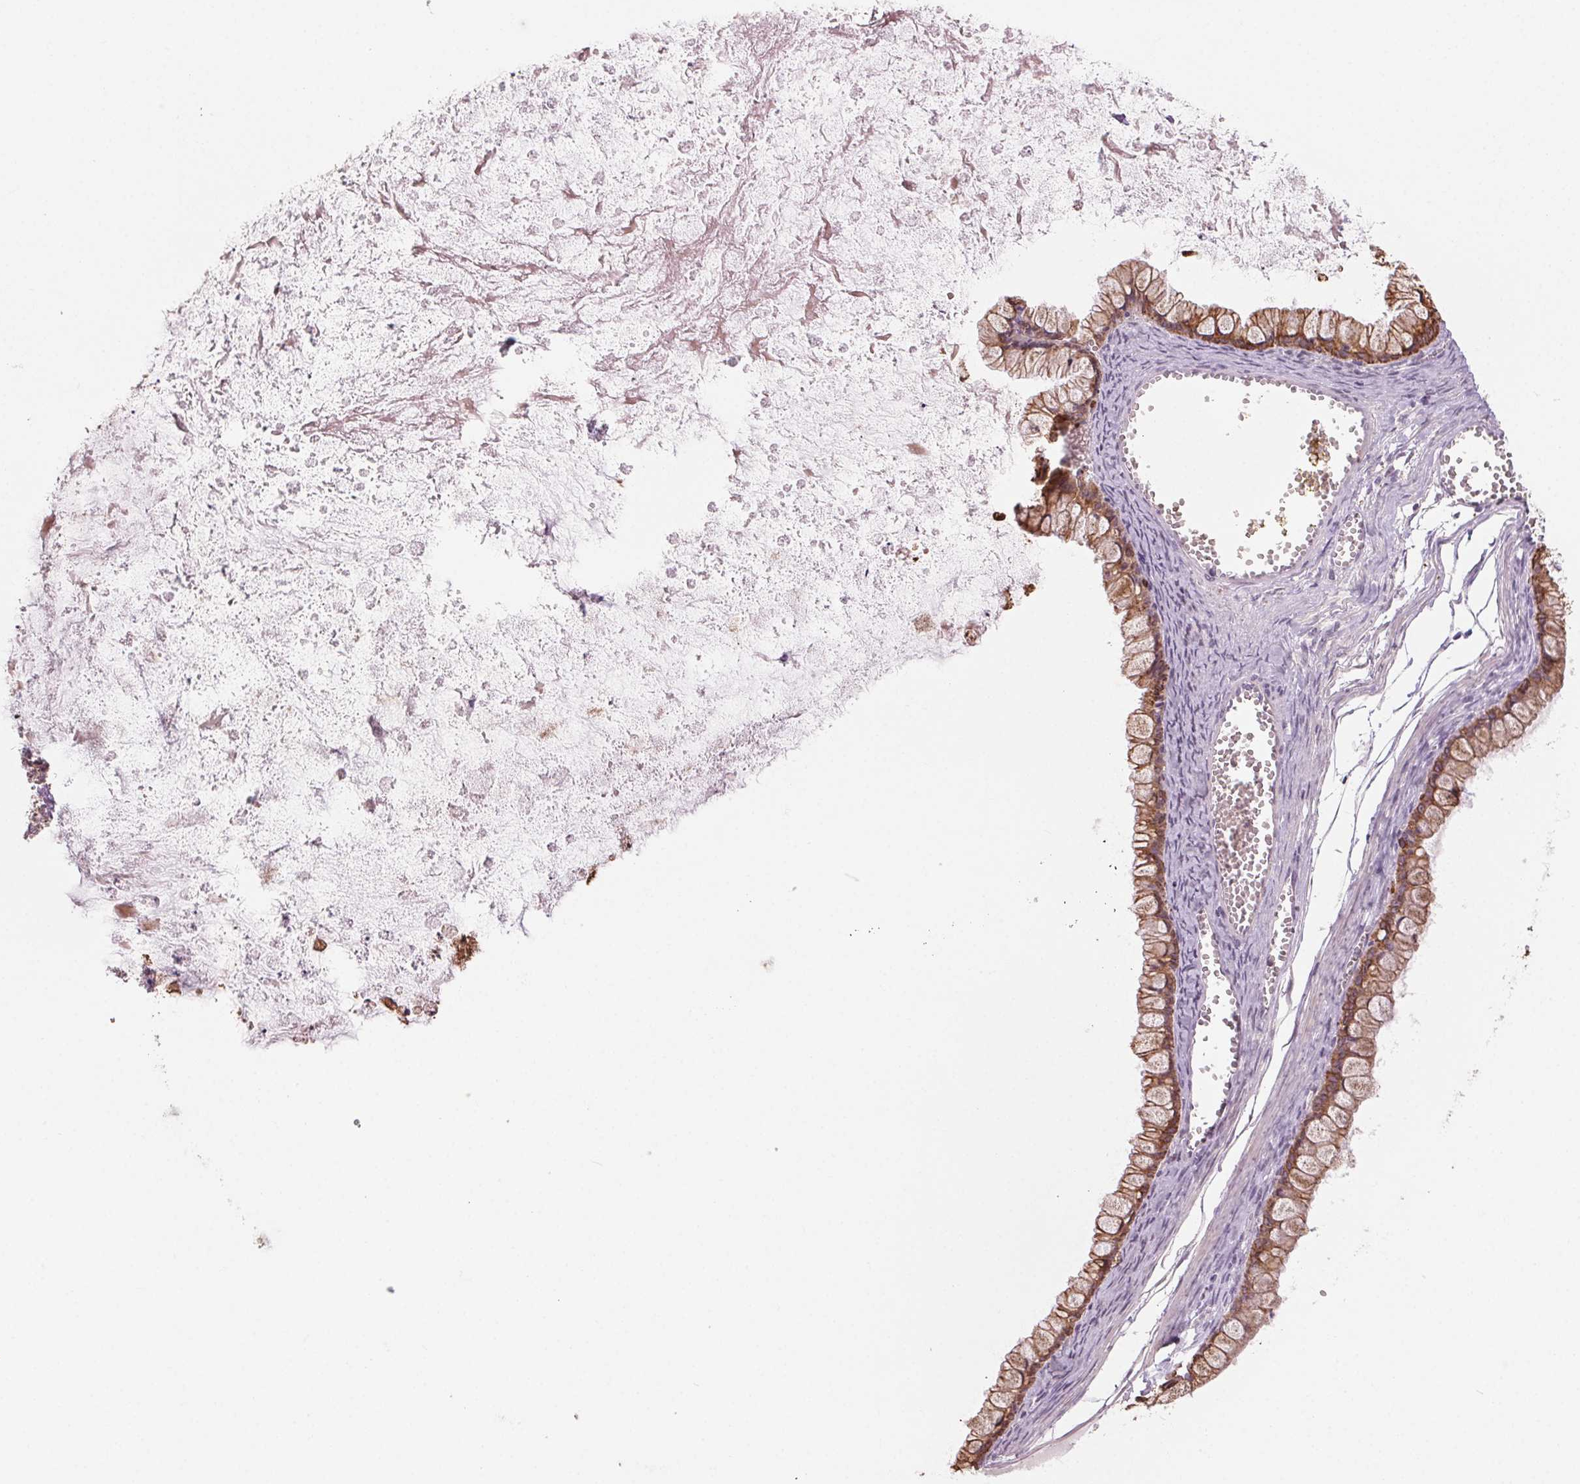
{"staining": {"intensity": "moderate", "quantity": "25%-75%", "location": "cytoplasmic/membranous"}, "tissue": "ovarian cancer", "cell_type": "Tumor cells", "image_type": "cancer", "snomed": [{"axis": "morphology", "description": "Cystadenocarcinoma, mucinous, NOS"}, {"axis": "topography", "description": "Ovary"}], "caption": "Brown immunohistochemical staining in ovarian cancer demonstrates moderate cytoplasmic/membranous staining in about 25%-75% of tumor cells. (DAB = brown stain, brightfield microscopy at high magnification).", "gene": "HHLA2", "patient": {"sex": "female", "age": 67}}